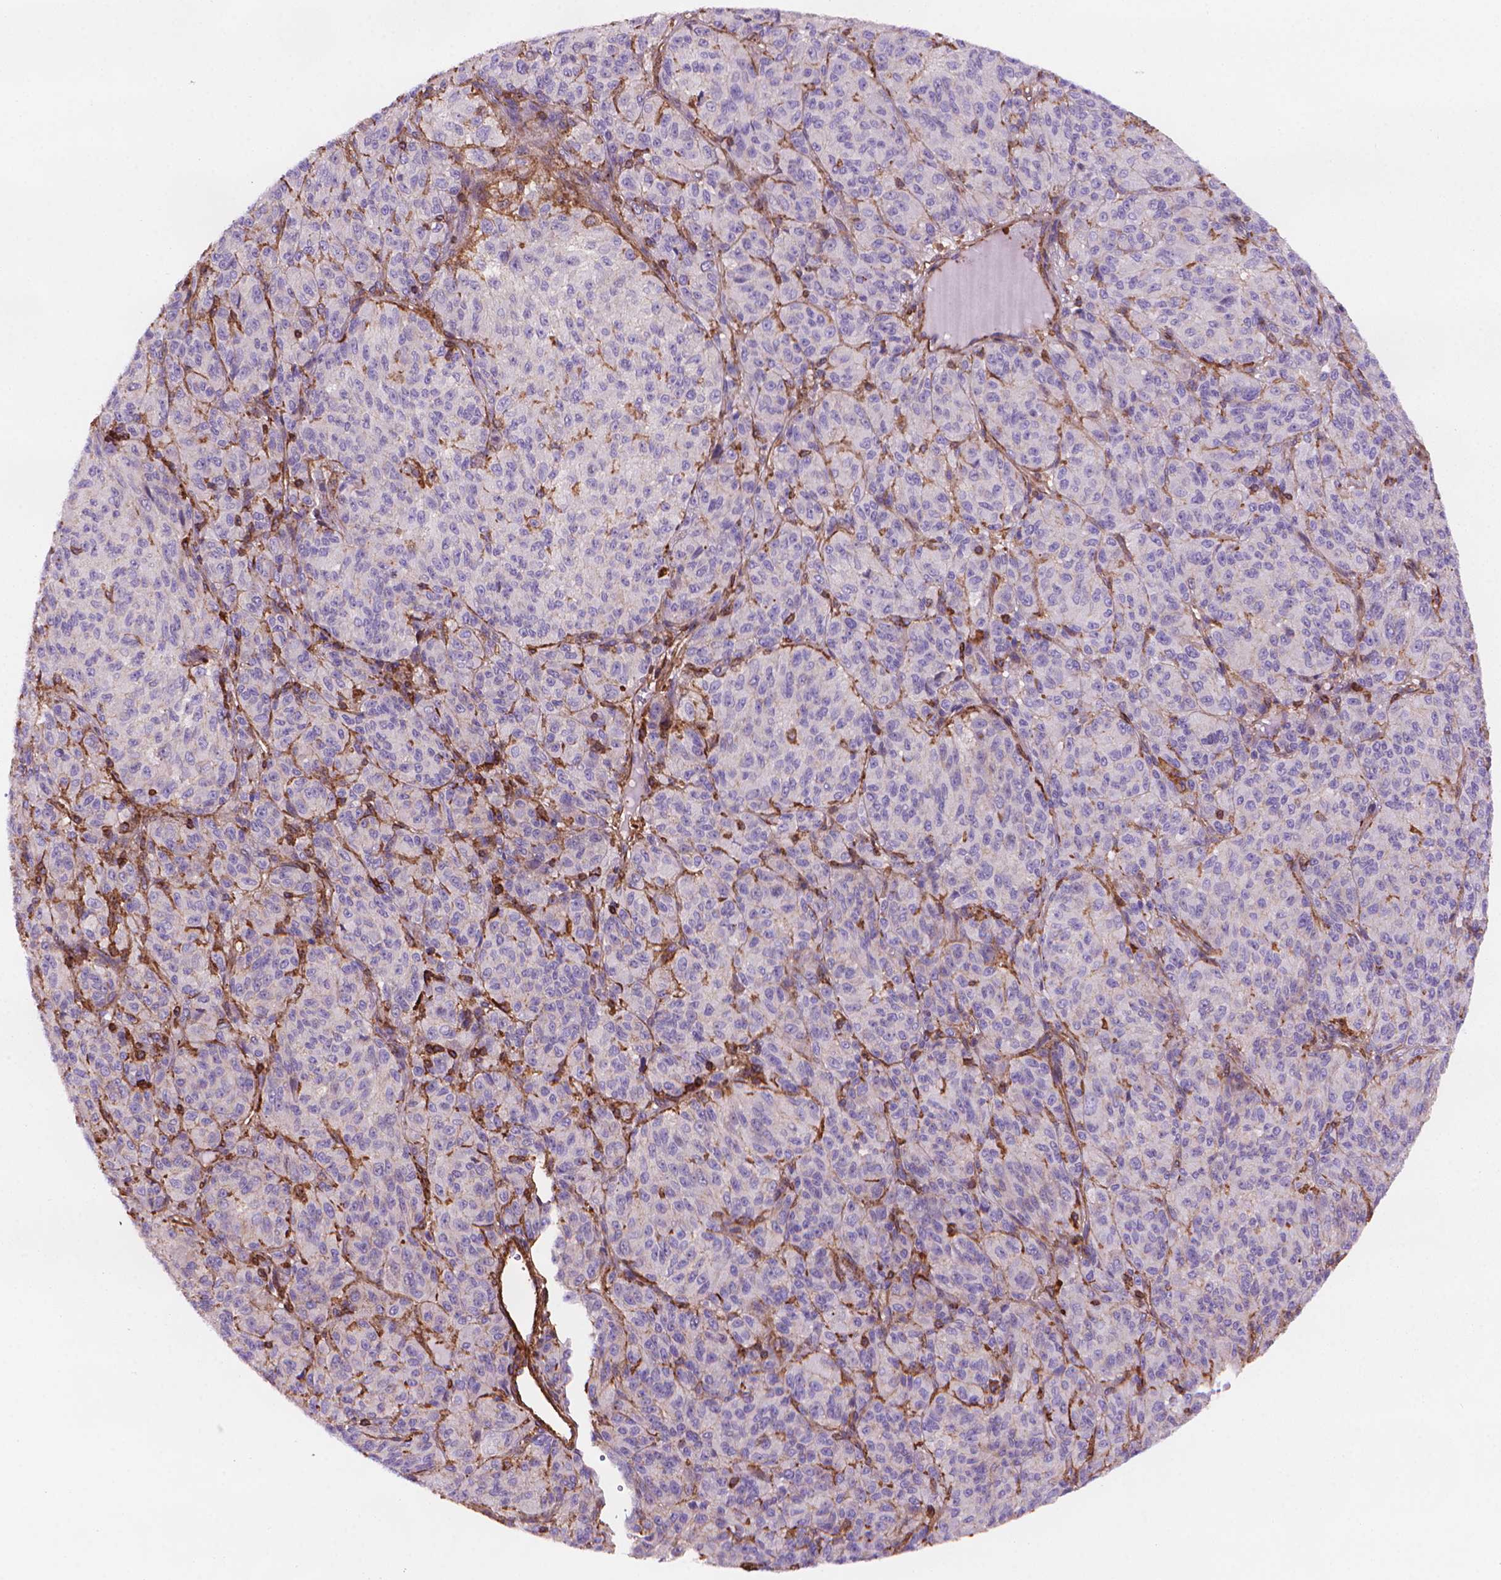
{"staining": {"intensity": "negative", "quantity": "none", "location": "none"}, "tissue": "melanoma", "cell_type": "Tumor cells", "image_type": "cancer", "snomed": [{"axis": "morphology", "description": "Malignant melanoma, Metastatic site"}, {"axis": "topography", "description": "Brain"}], "caption": "Tumor cells are negative for protein expression in human melanoma. (DAB IHC with hematoxylin counter stain).", "gene": "PATJ", "patient": {"sex": "female", "age": 56}}